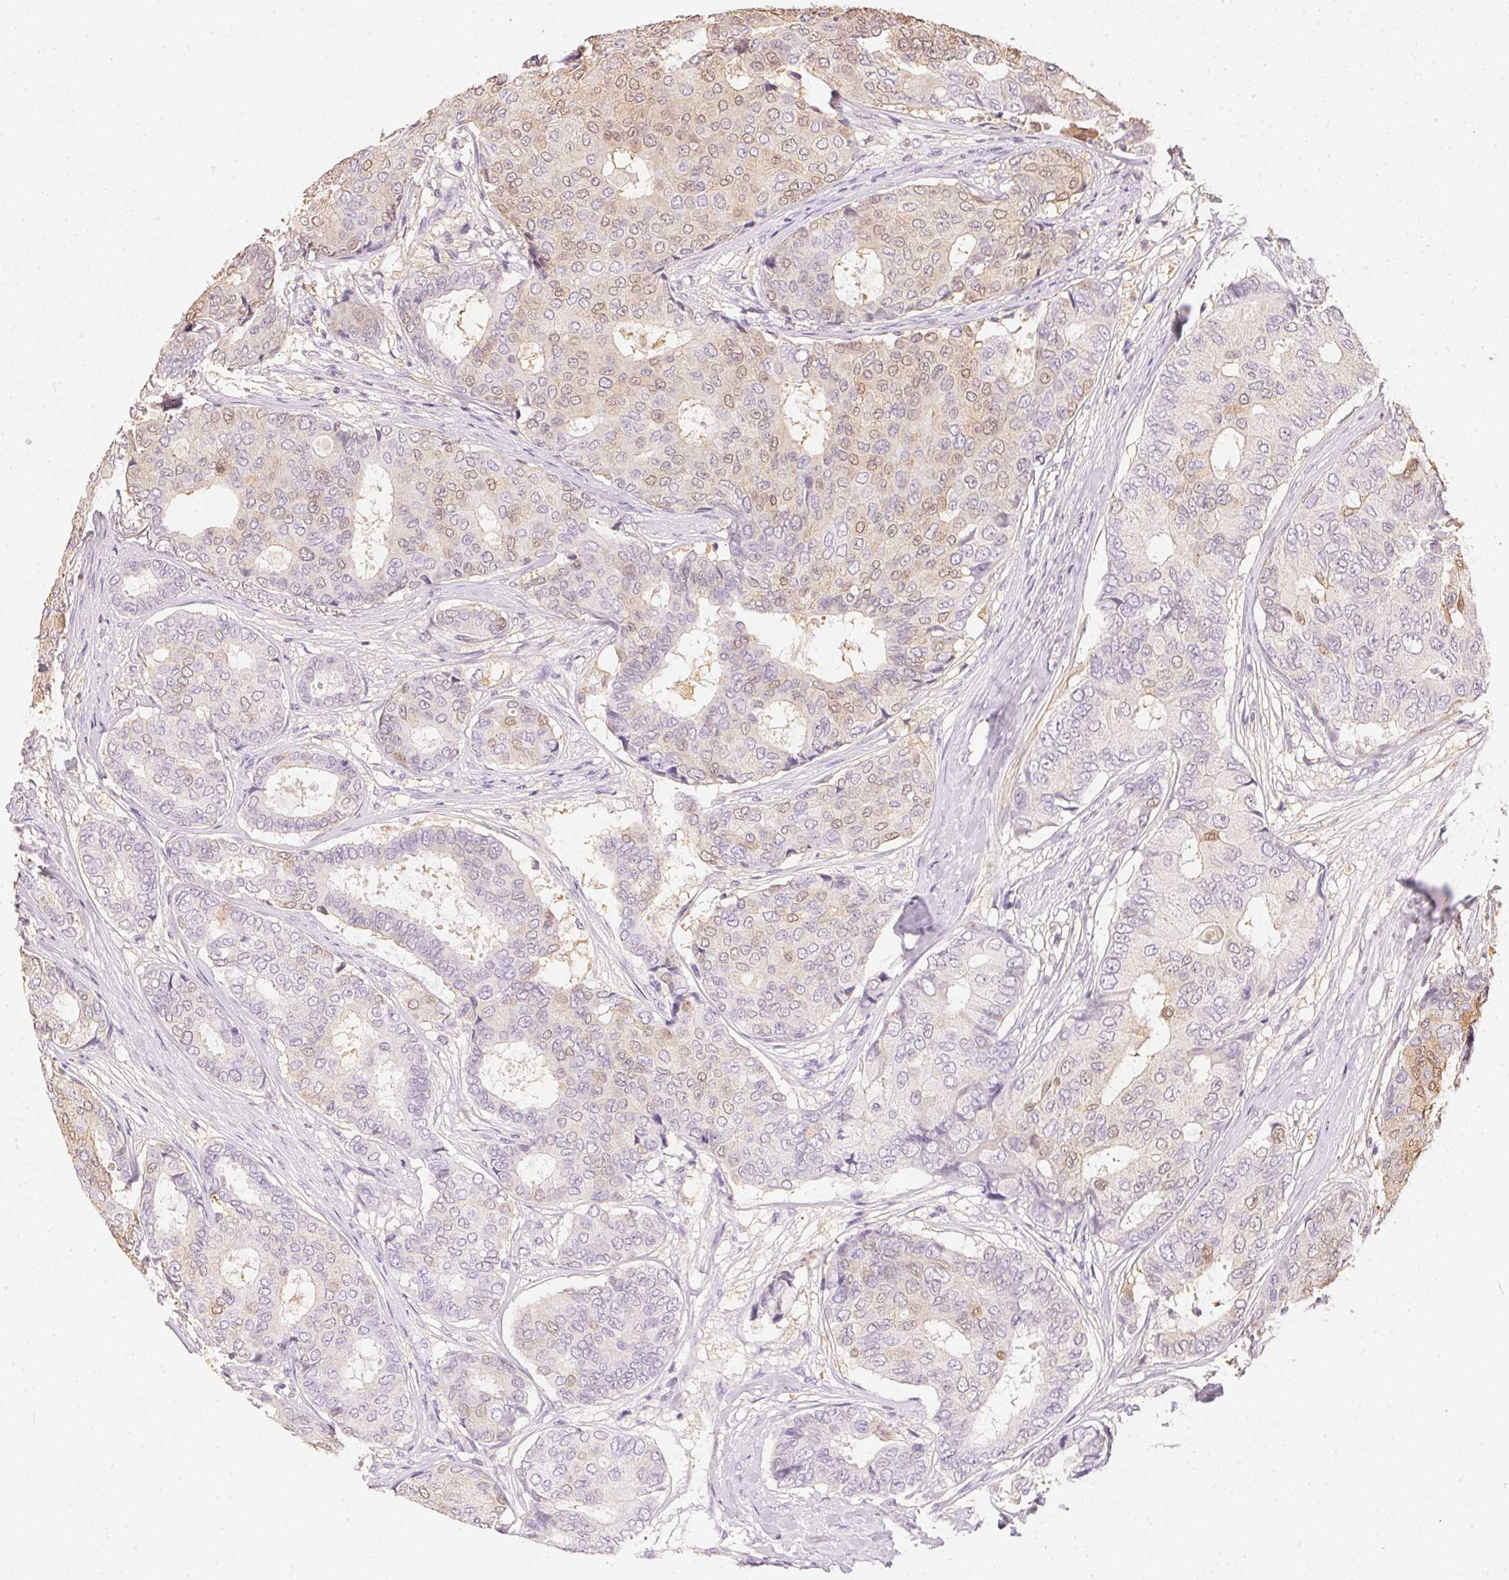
{"staining": {"intensity": "weak", "quantity": "<25%", "location": "cytoplasmic/membranous,nuclear"}, "tissue": "breast cancer", "cell_type": "Tumor cells", "image_type": "cancer", "snomed": [{"axis": "morphology", "description": "Duct carcinoma"}, {"axis": "topography", "description": "Breast"}], "caption": "Immunohistochemistry photomicrograph of neoplastic tissue: breast intraductal carcinoma stained with DAB displays no significant protein staining in tumor cells. (Immunohistochemistry, brightfield microscopy, high magnification).", "gene": "S100A3", "patient": {"sex": "female", "age": 75}}